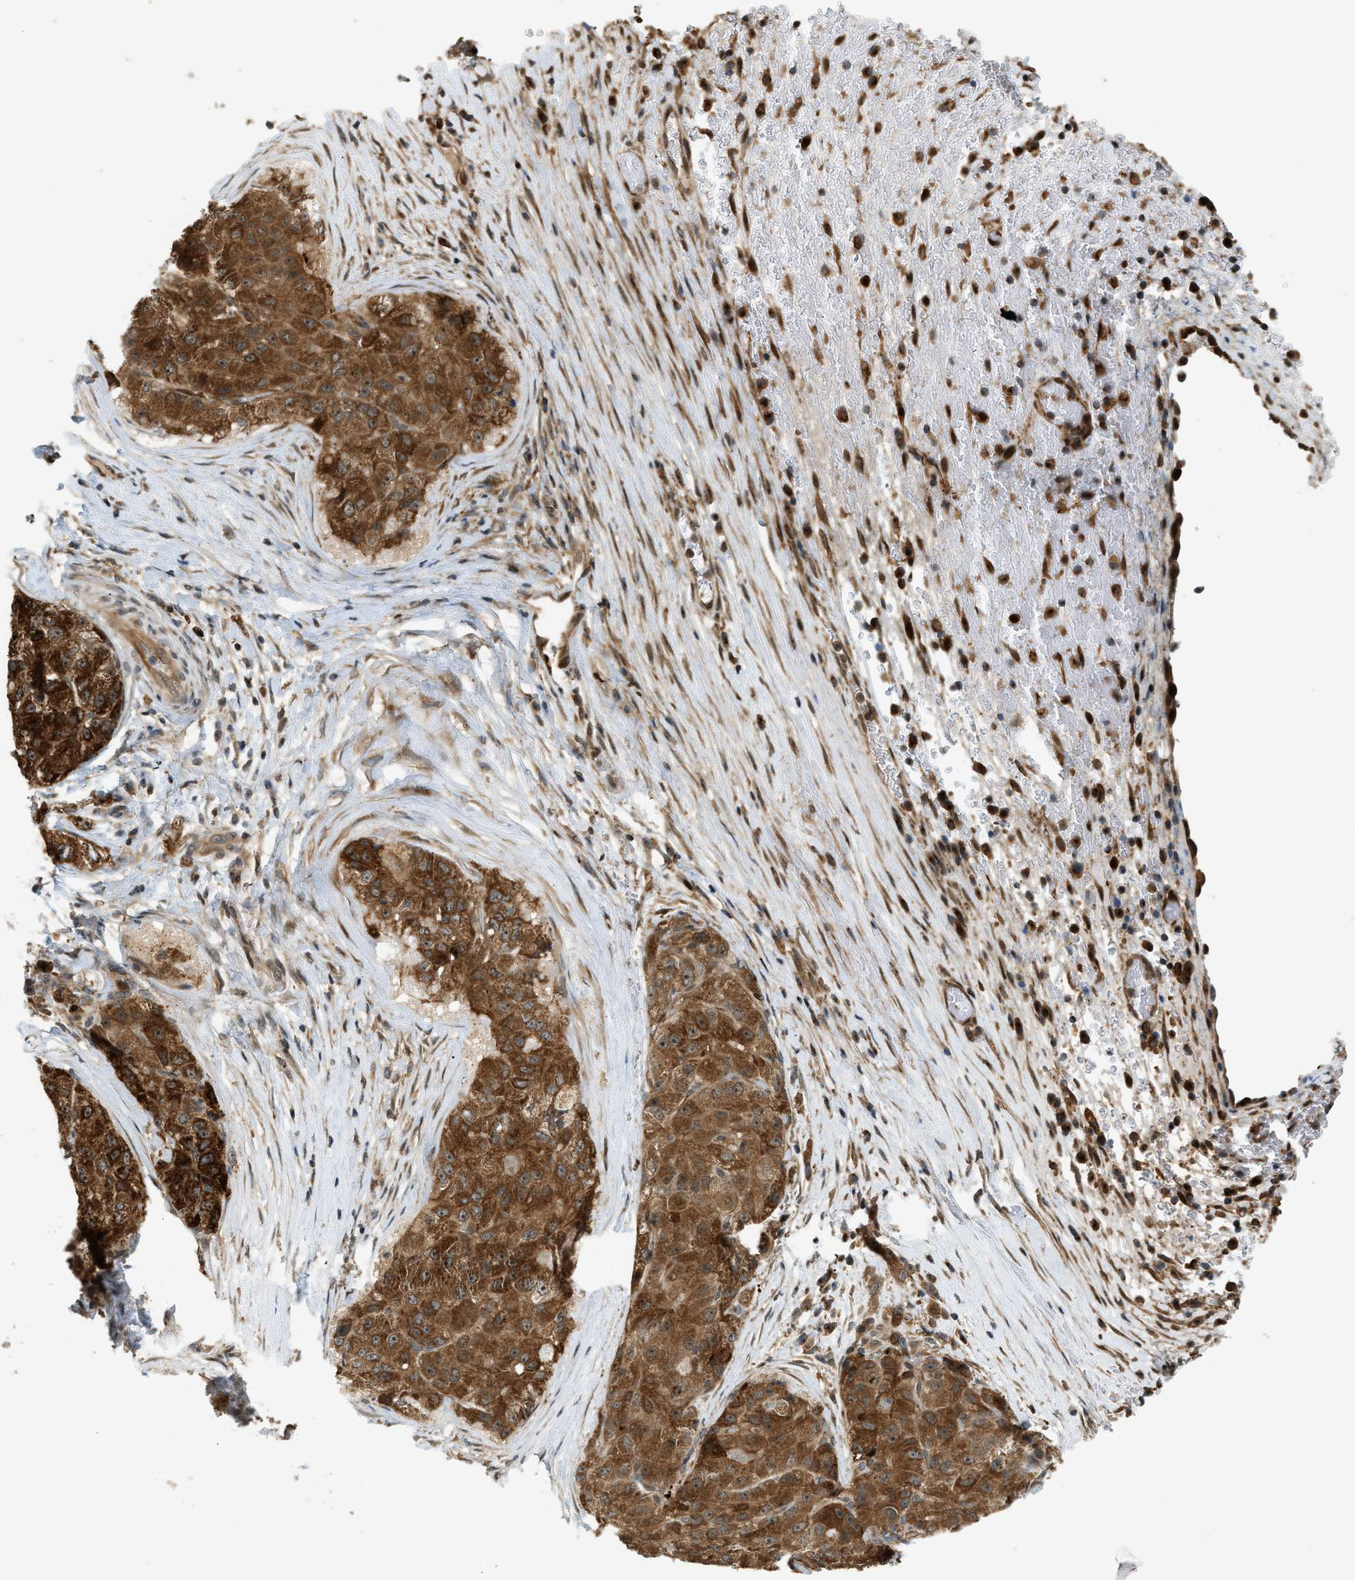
{"staining": {"intensity": "strong", "quantity": ">75%", "location": "cytoplasmic/membranous"}, "tissue": "liver cancer", "cell_type": "Tumor cells", "image_type": "cancer", "snomed": [{"axis": "morphology", "description": "Carcinoma, Hepatocellular, NOS"}, {"axis": "topography", "description": "Liver"}], "caption": "Liver hepatocellular carcinoma was stained to show a protein in brown. There is high levels of strong cytoplasmic/membranous expression in about >75% of tumor cells.", "gene": "TRAPPC14", "patient": {"sex": "male", "age": 80}}